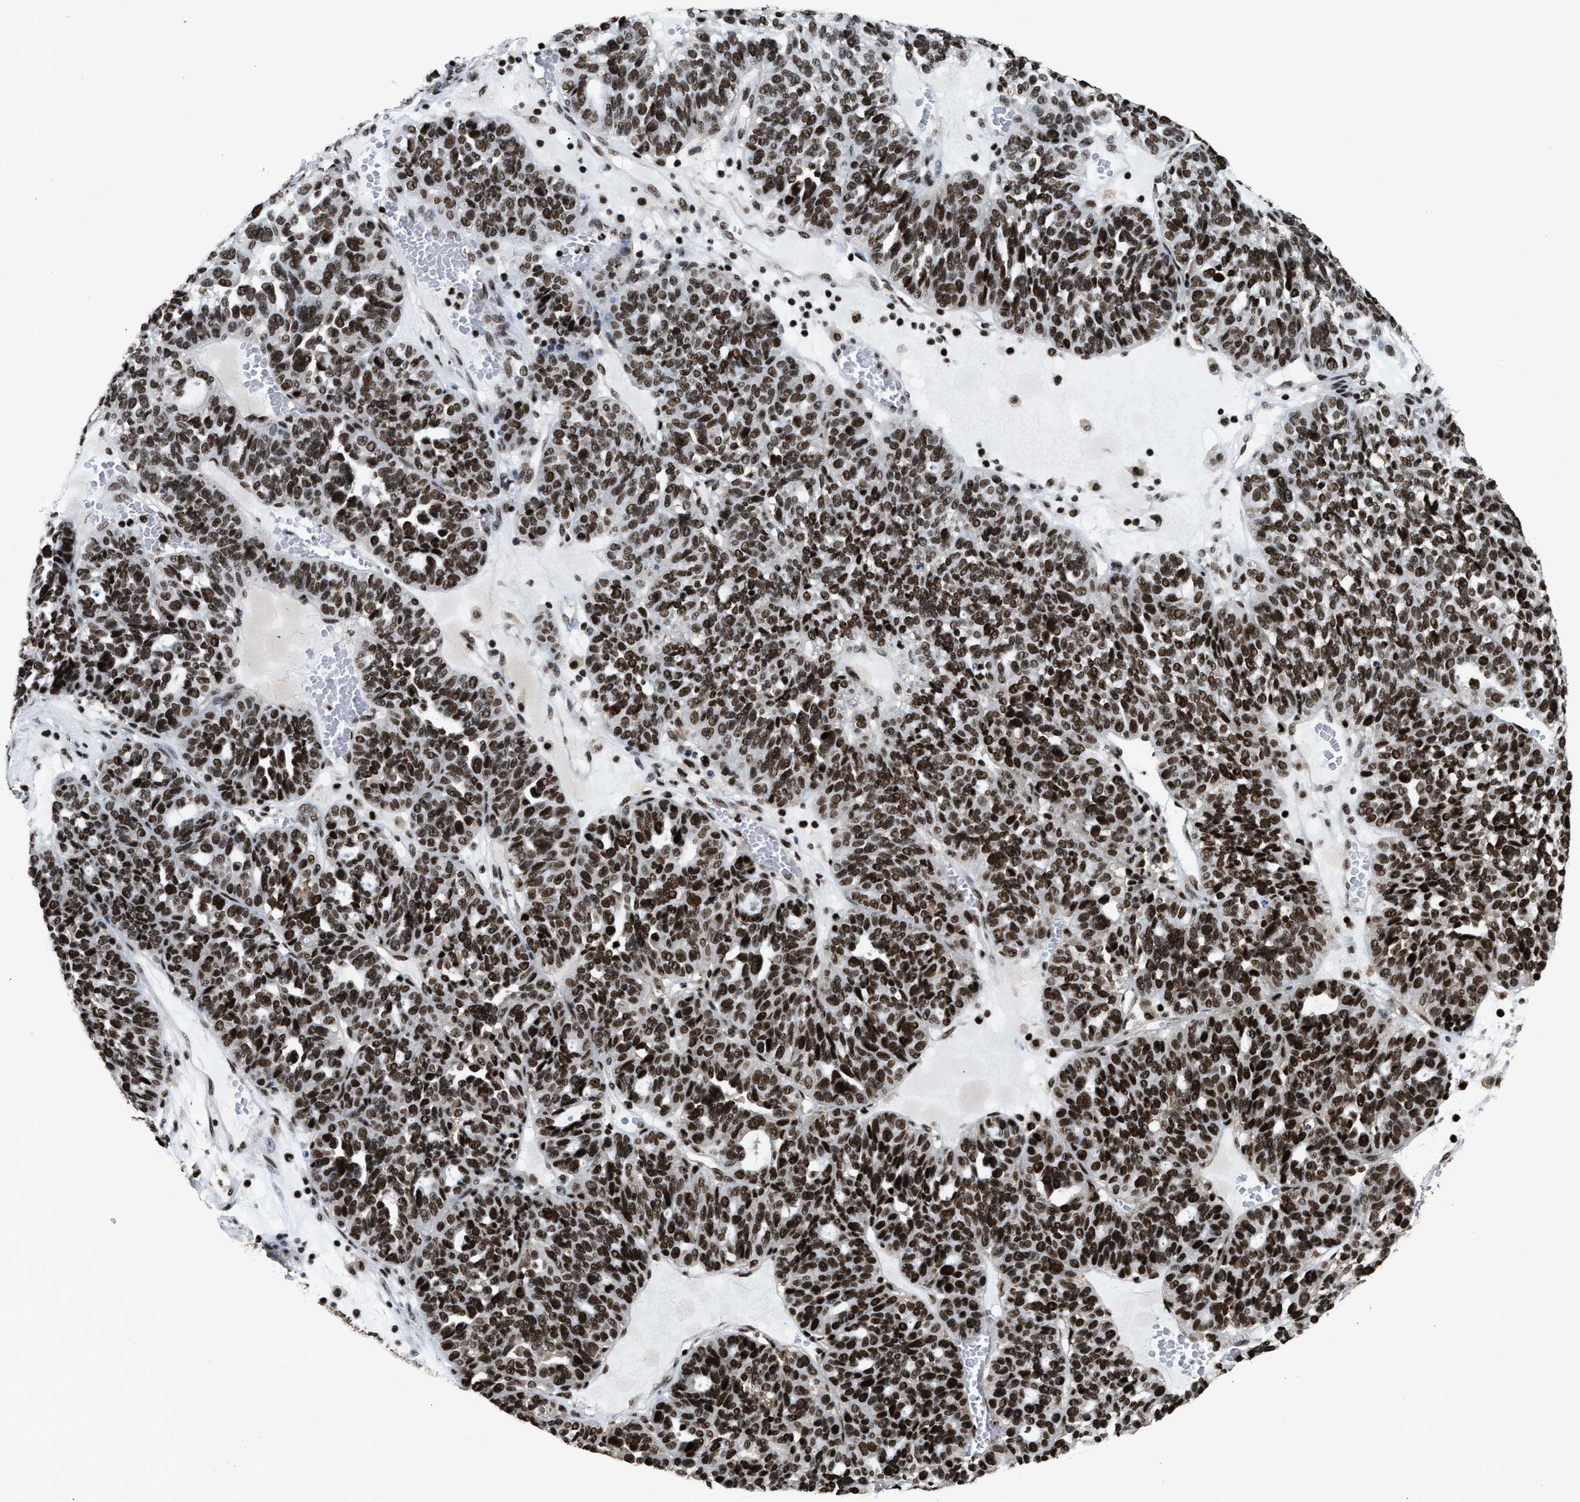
{"staining": {"intensity": "strong", "quantity": ">75%", "location": "nuclear"}, "tissue": "ovarian cancer", "cell_type": "Tumor cells", "image_type": "cancer", "snomed": [{"axis": "morphology", "description": "Cystadenocarcinoma, serous, NOS"}, {"axis": "topography", "description": "Ovary"}], "caption": "Serous cystadenocarcinoma (ovarian) stained for a protein exhibits strong nuclear positivity in tumor cells.", "gene": "RAD21", "patient": {"sex": "female", "age": 59}}